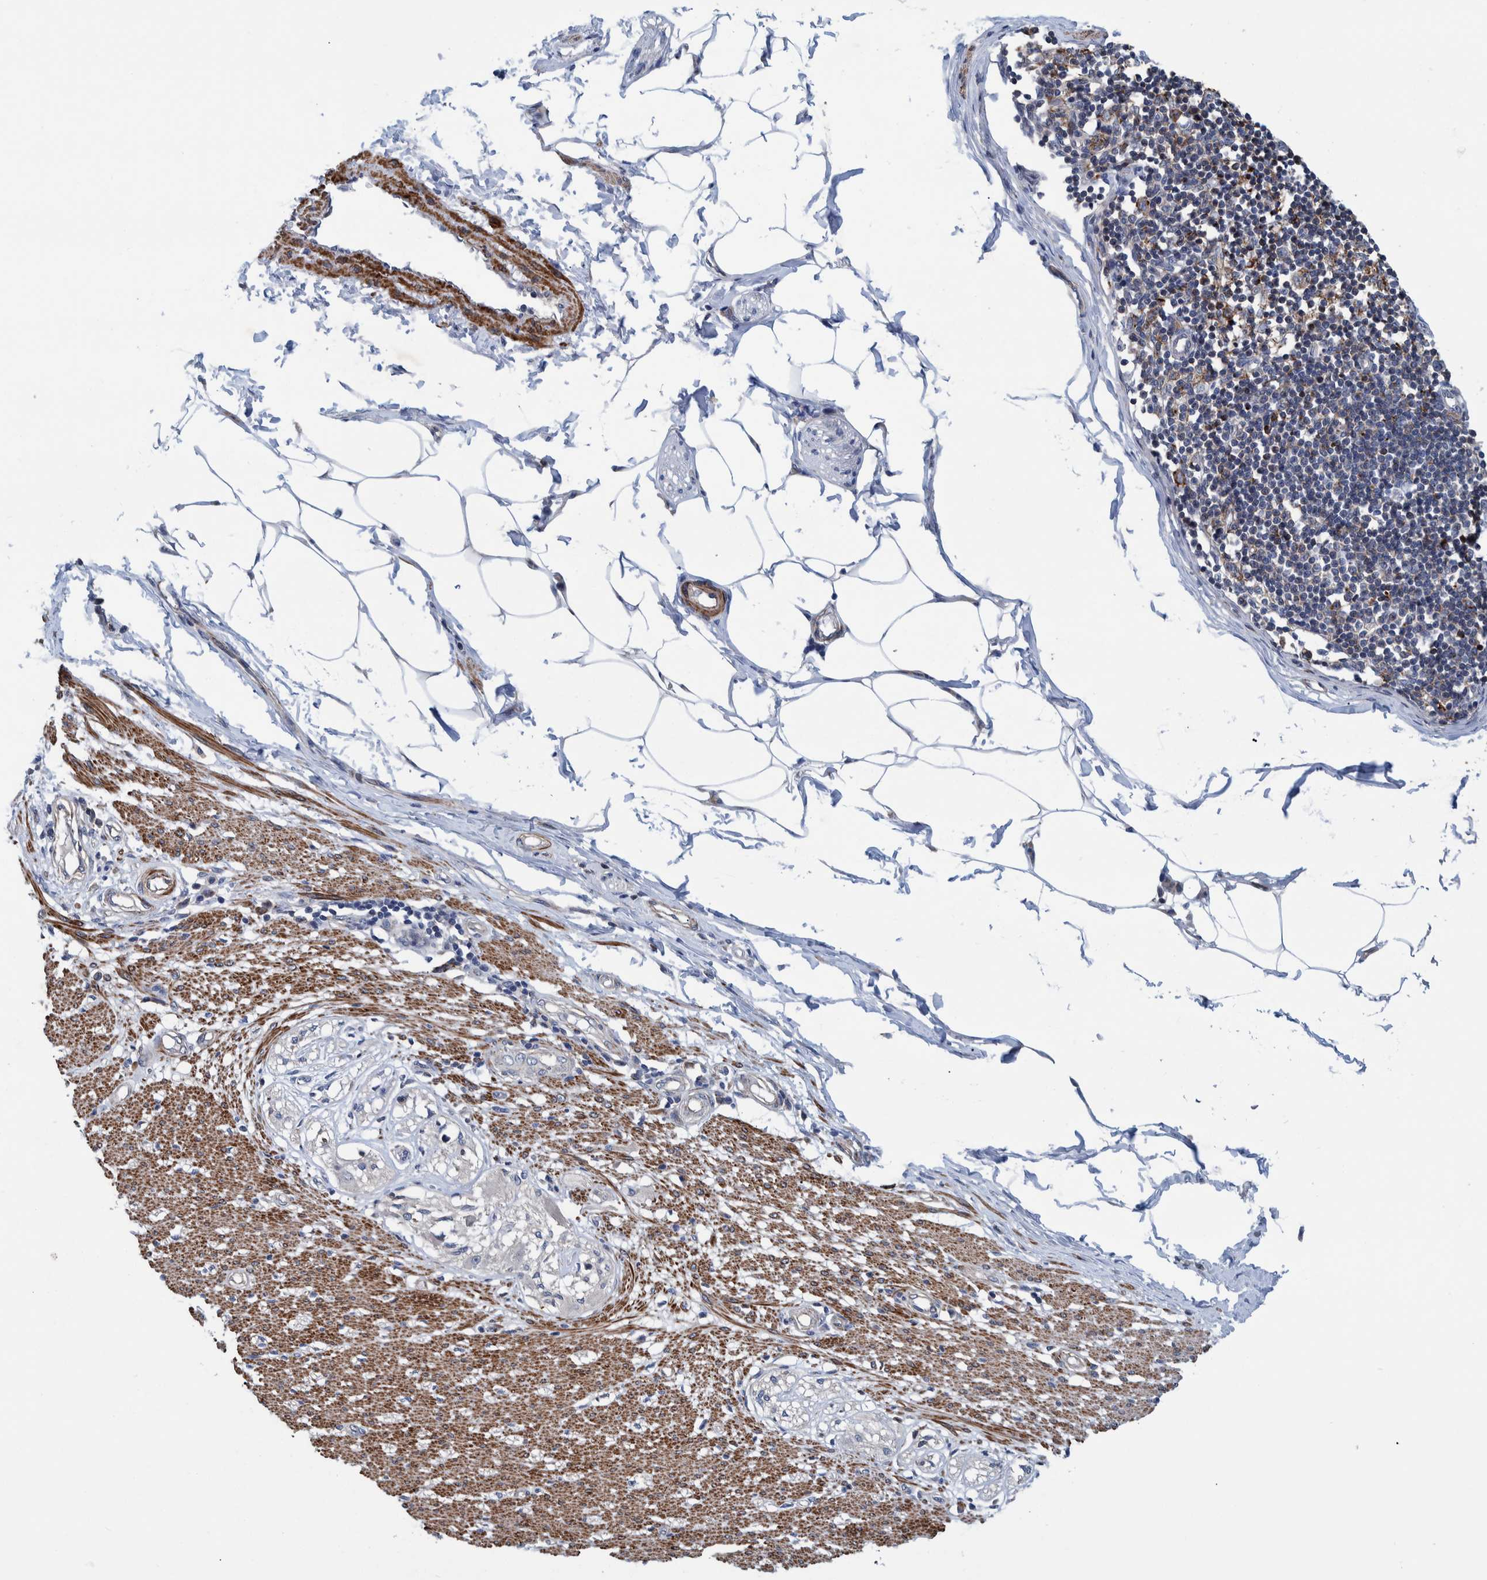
{"staining": {"intensity": "strong", "quantity": ">75%", "location": "cytoplasmic/membranous"}, "tissue": "smooth muscle", "cell_type": "Smooth muscle cells", "image_type": "normal", "snomed": [{"axis": "morphology", "description": "Normal tissue, NOS"}, {"axis": "morphology", "description": "Adenocarcinoma, NOS"}, {"axis": "topography", "description": "Colon"}, {"axis": "topography", "description": "Peripheral nerve tissue"}], "caption": "Immunohistochemistry (DAB (3,3'-diaminobenzidine)) staining of unremarkable human smooth muscle demonstrates strong cytoplasmic/membranous protein staining in approximately >75% of smooth muscle cells.", "gene": "MKS1", "patient": {"sex": "male", "age": 14}}